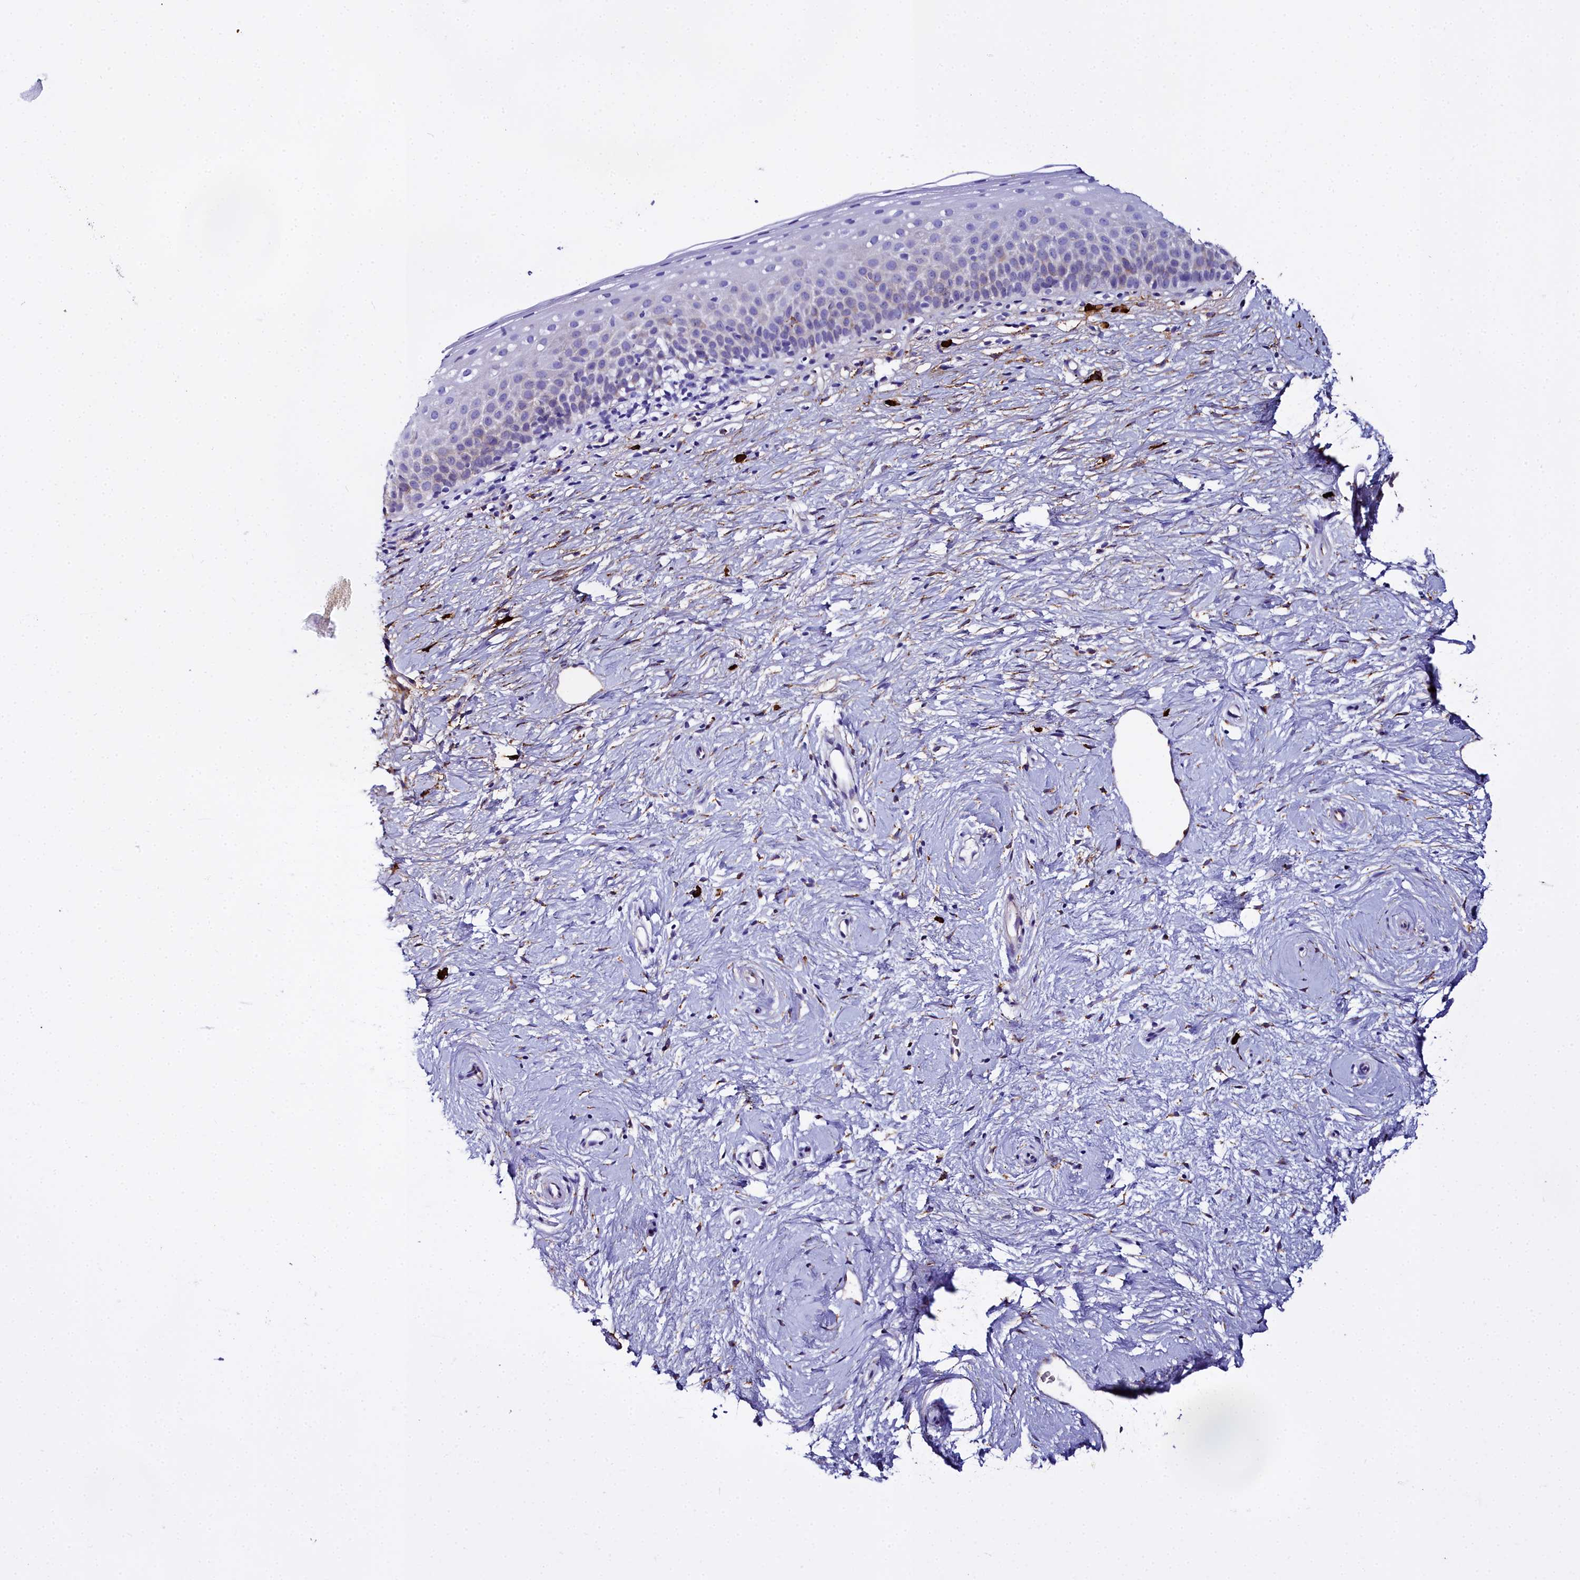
{"staining": {"intensity": "moderate", "quantity": "25%-75%", "location": "cytoplasmic/membranous"}, "tissue": "cervix", "cell_type": "Glandular cells", "image_type": "normal", "snomed": [{"axis": "morphology", "description": "Normal tissue, NOS"}, {"axis": "topography", "description": "Cervix"}], "caption": "Immunohistochemistry photomicrograph of benign cervix: human cervix stained using immunohistochemistry (IHC) reveals medium levels of moderate protein expression localized specifically in the cytoplasmic/membranous of glandular cells, appearing as a cytoplasmic/membranous brown color.", "gene": "TXNDC5", "patient": {"sex": "female", "age": 57}}